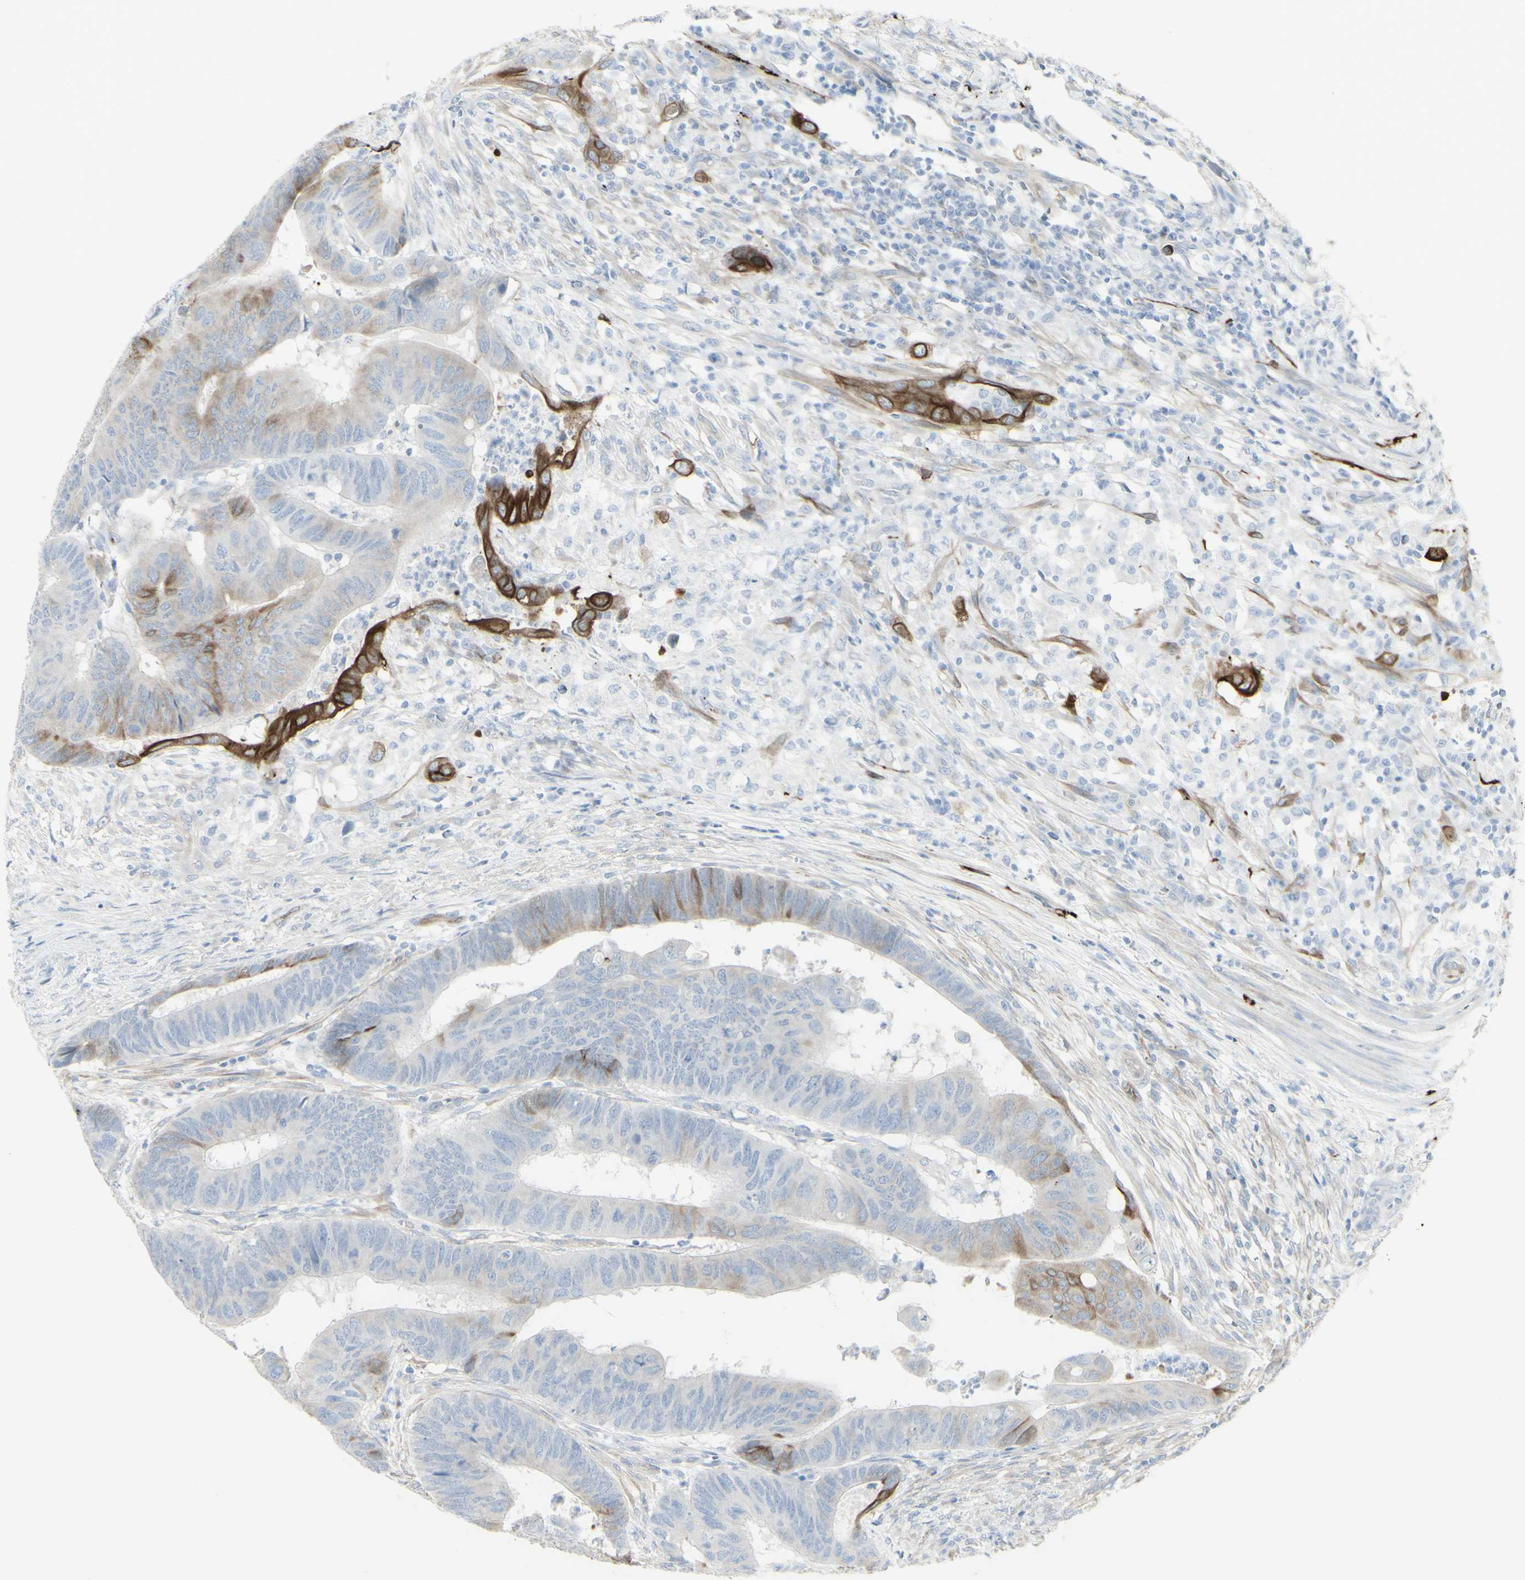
{"staining": {"intensity": "strong", "quantity": "<25%", "location": "cytoplasmic/membranous"}, "tissue": "colorectal cancer", "cell_type": "Tumor cells", "image_type": "cancer", "snomed": [{"axis": "morphology", "description": "Normal tissue, NOS"}, {"axis": "morphology", "description": "Adenocarcinoma, NOS"}, {"axis": "topography", "description": "Rectum"}, {"axis": "topography", "description": "Peripheral nerve tissue"}], "caption": "A high-resolution micrograph shows IHC staining of colorectal cancer (adenocarcinoma), which displays strong cytoplasmic/membranous expression in approximately <25% of tumor cells. (DAB (3,3'-diaminobenzidine) IHC with brightfield microscopy, high magnification).", "gene": "ENSG00000198211", "patient": {"sex": "male", "age": 92}}